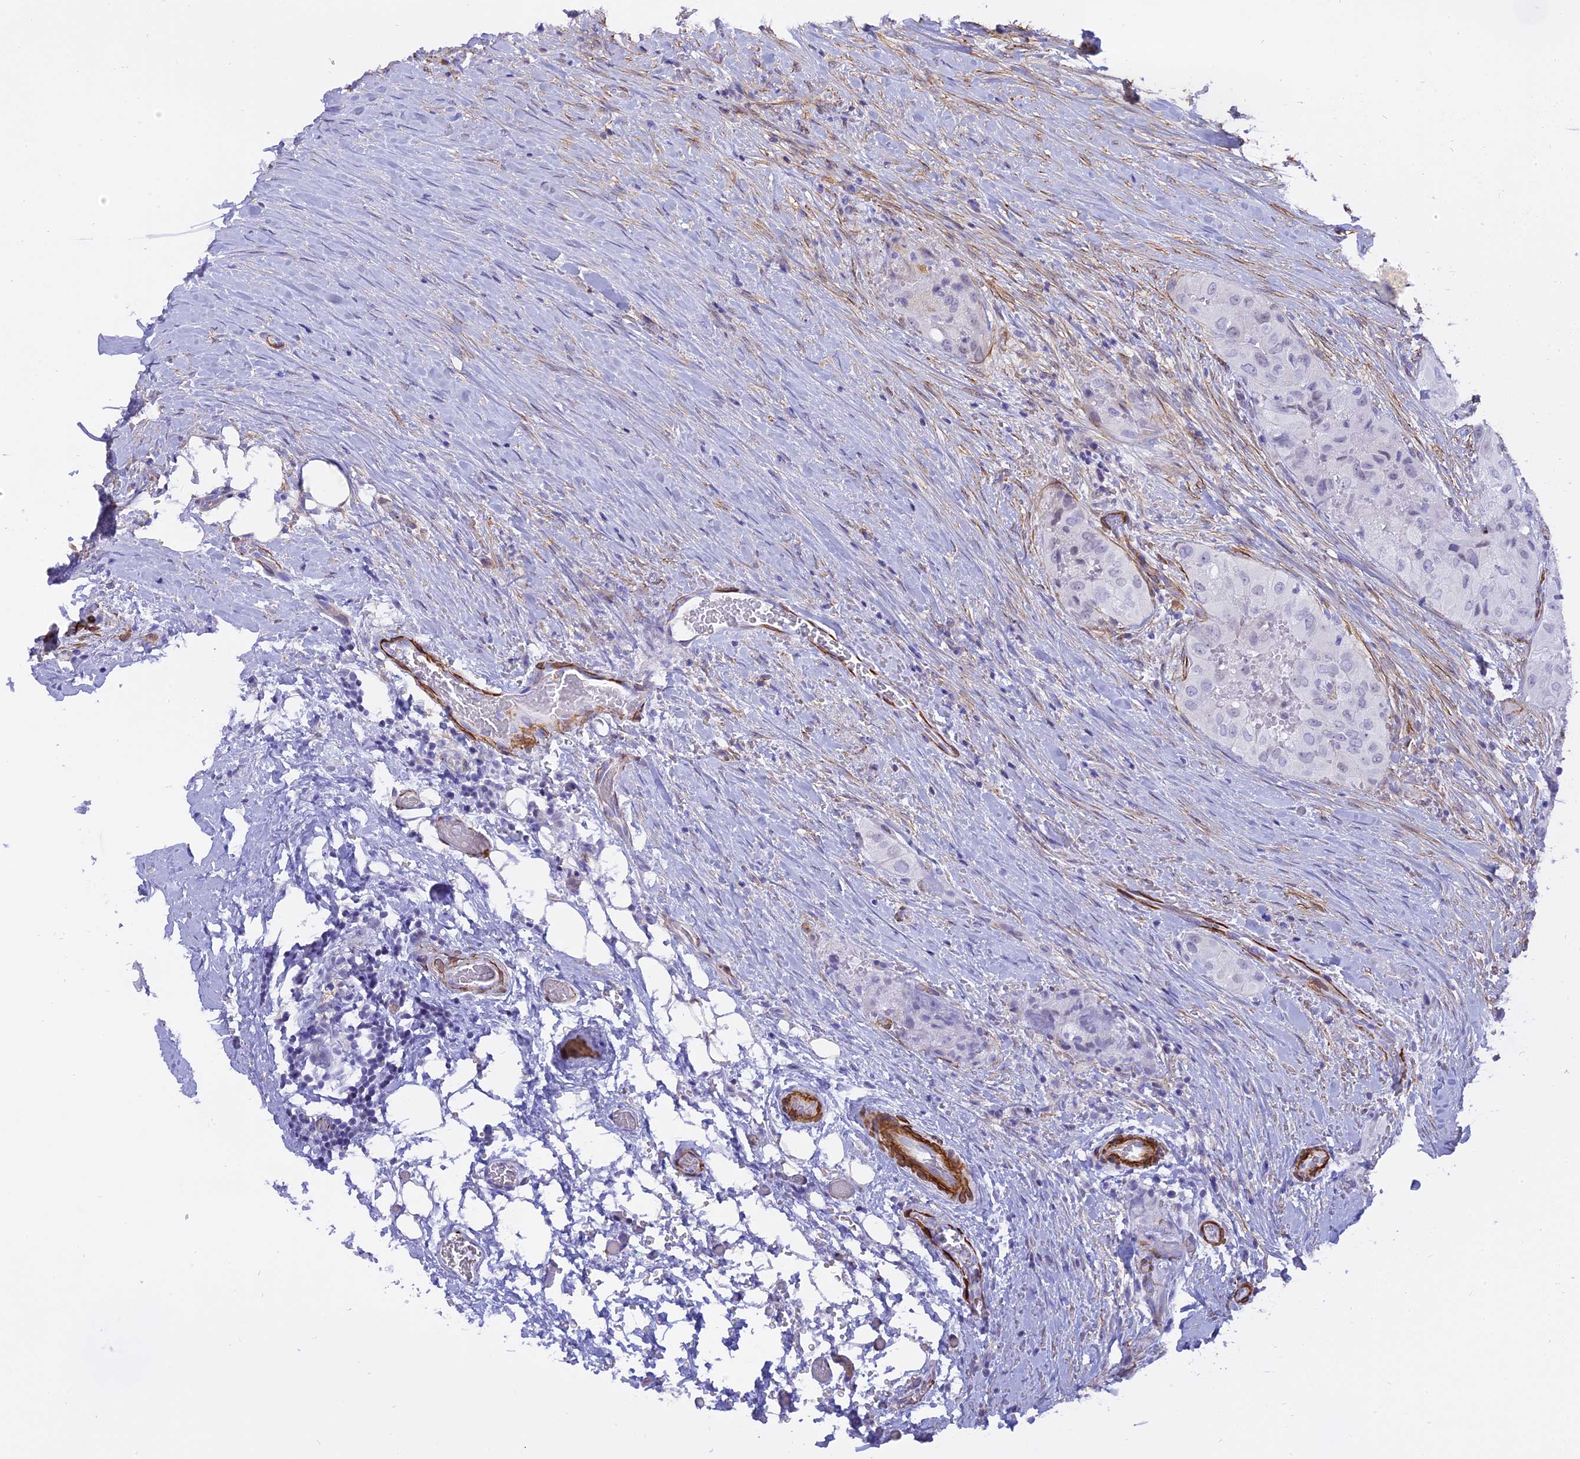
{"staining": {"intensity": "negative", "quantity": "none", "location": "none"}, "tissue": "thyroid cancer", "cell_type": "Tumor cells", "image_type": "cancer", "snomed": [{"axis": "morphology", "description": "Papillary adenocarcinoma, NOS"}, {"axis": "topography", "description": "Thyroid gland"}], "caption": "Immunohistochemical staining of papillary adenocarcinoma (thyroid) shows no significant expression in tumor cells. (Immunohistochemistry, brightfield microscopy, high magnification).", "gene": "CENPV", "patient": {"sex": "female", "age": 59}}